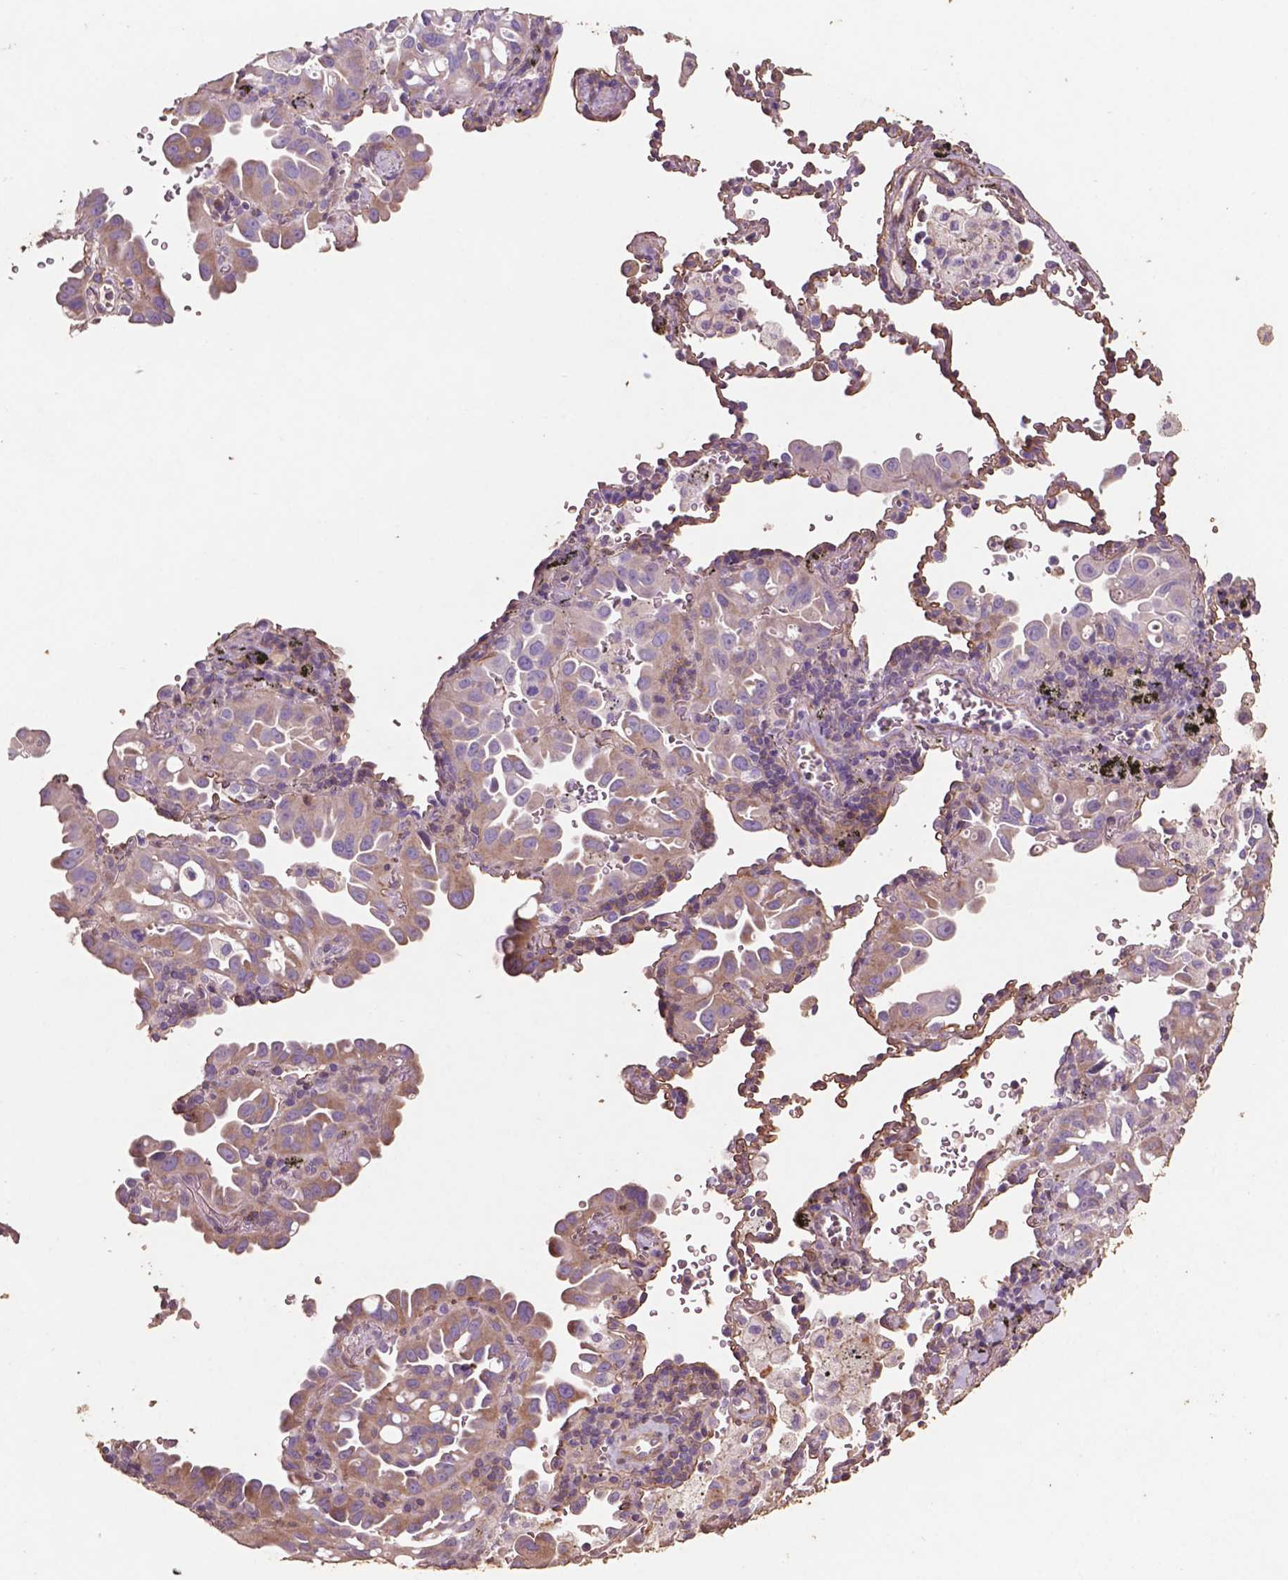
{"staining": {"intensity": "weak", "quantity": "<25%", "location": "cytoplasmic/membranous"}, "tissue": "lung cancer", "cell_type": "Tumor cells", "image_type": "cancer", "snomed": [{"axis": "morphology", "description": "Adenocarcinoma, NOS"}, {"axis": "topography", "description": "Lung"}], "caption": "A micrograph of human lung cancer (adenocarcinoma) is negative for staining in tumor cells.", "gene": "COMMD4", "patient": {"sex": "male", "age": 68}}